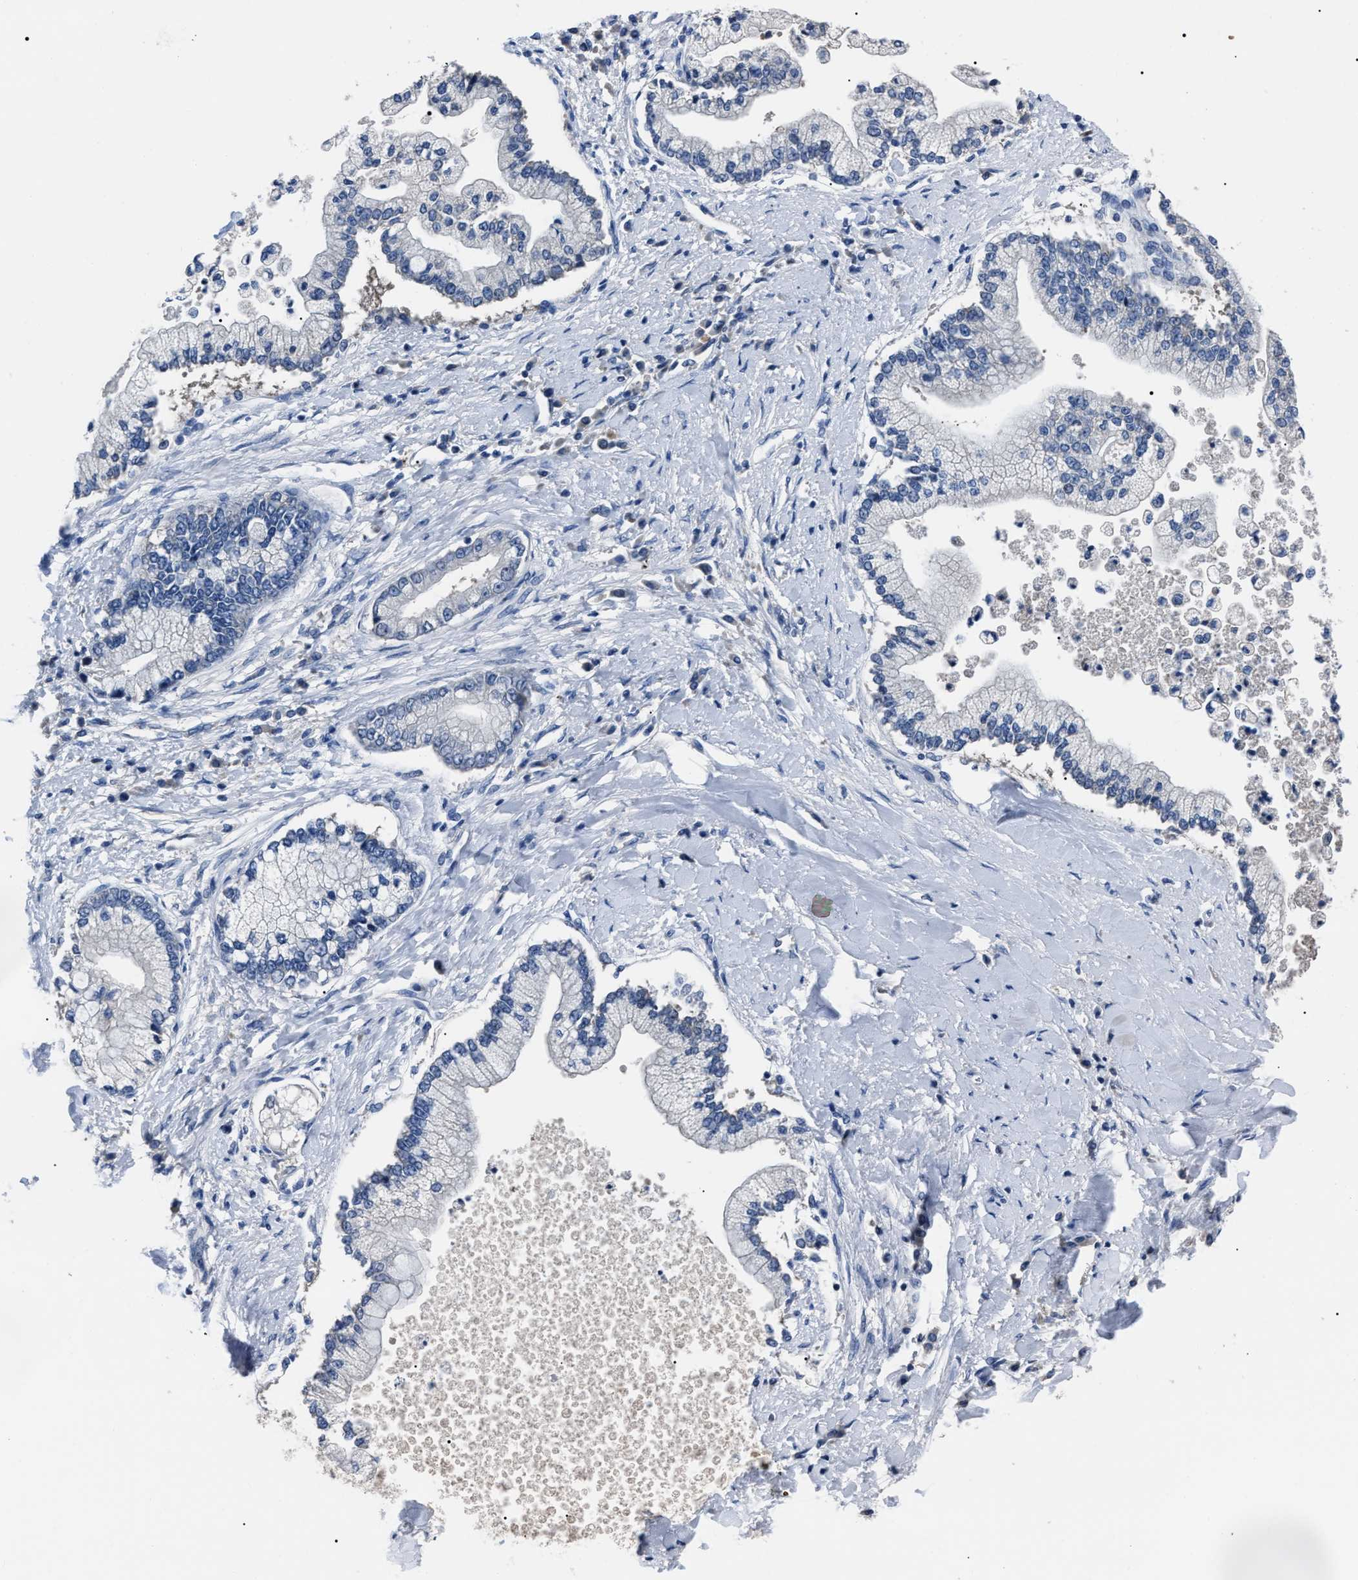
{"staining": {"intensity": "negative", "quantity": "none", "location": "none"}, "tissue": "liver cancer", "cell_type": "Tumor cells", "image_type": "cancer", "snomed": [{"axis": "morphology", "description": "Cholangiocarcinoma"}, {"axis": "topography", "description": "Liver"}], "caption": "Human liver cholangiocarcinoma stained for a protein using immunohistochemistry (IHC) reveals no expression in tumor cells.", "gene": "LRWD1", "patient": {"sex": "male", "age": 50}}